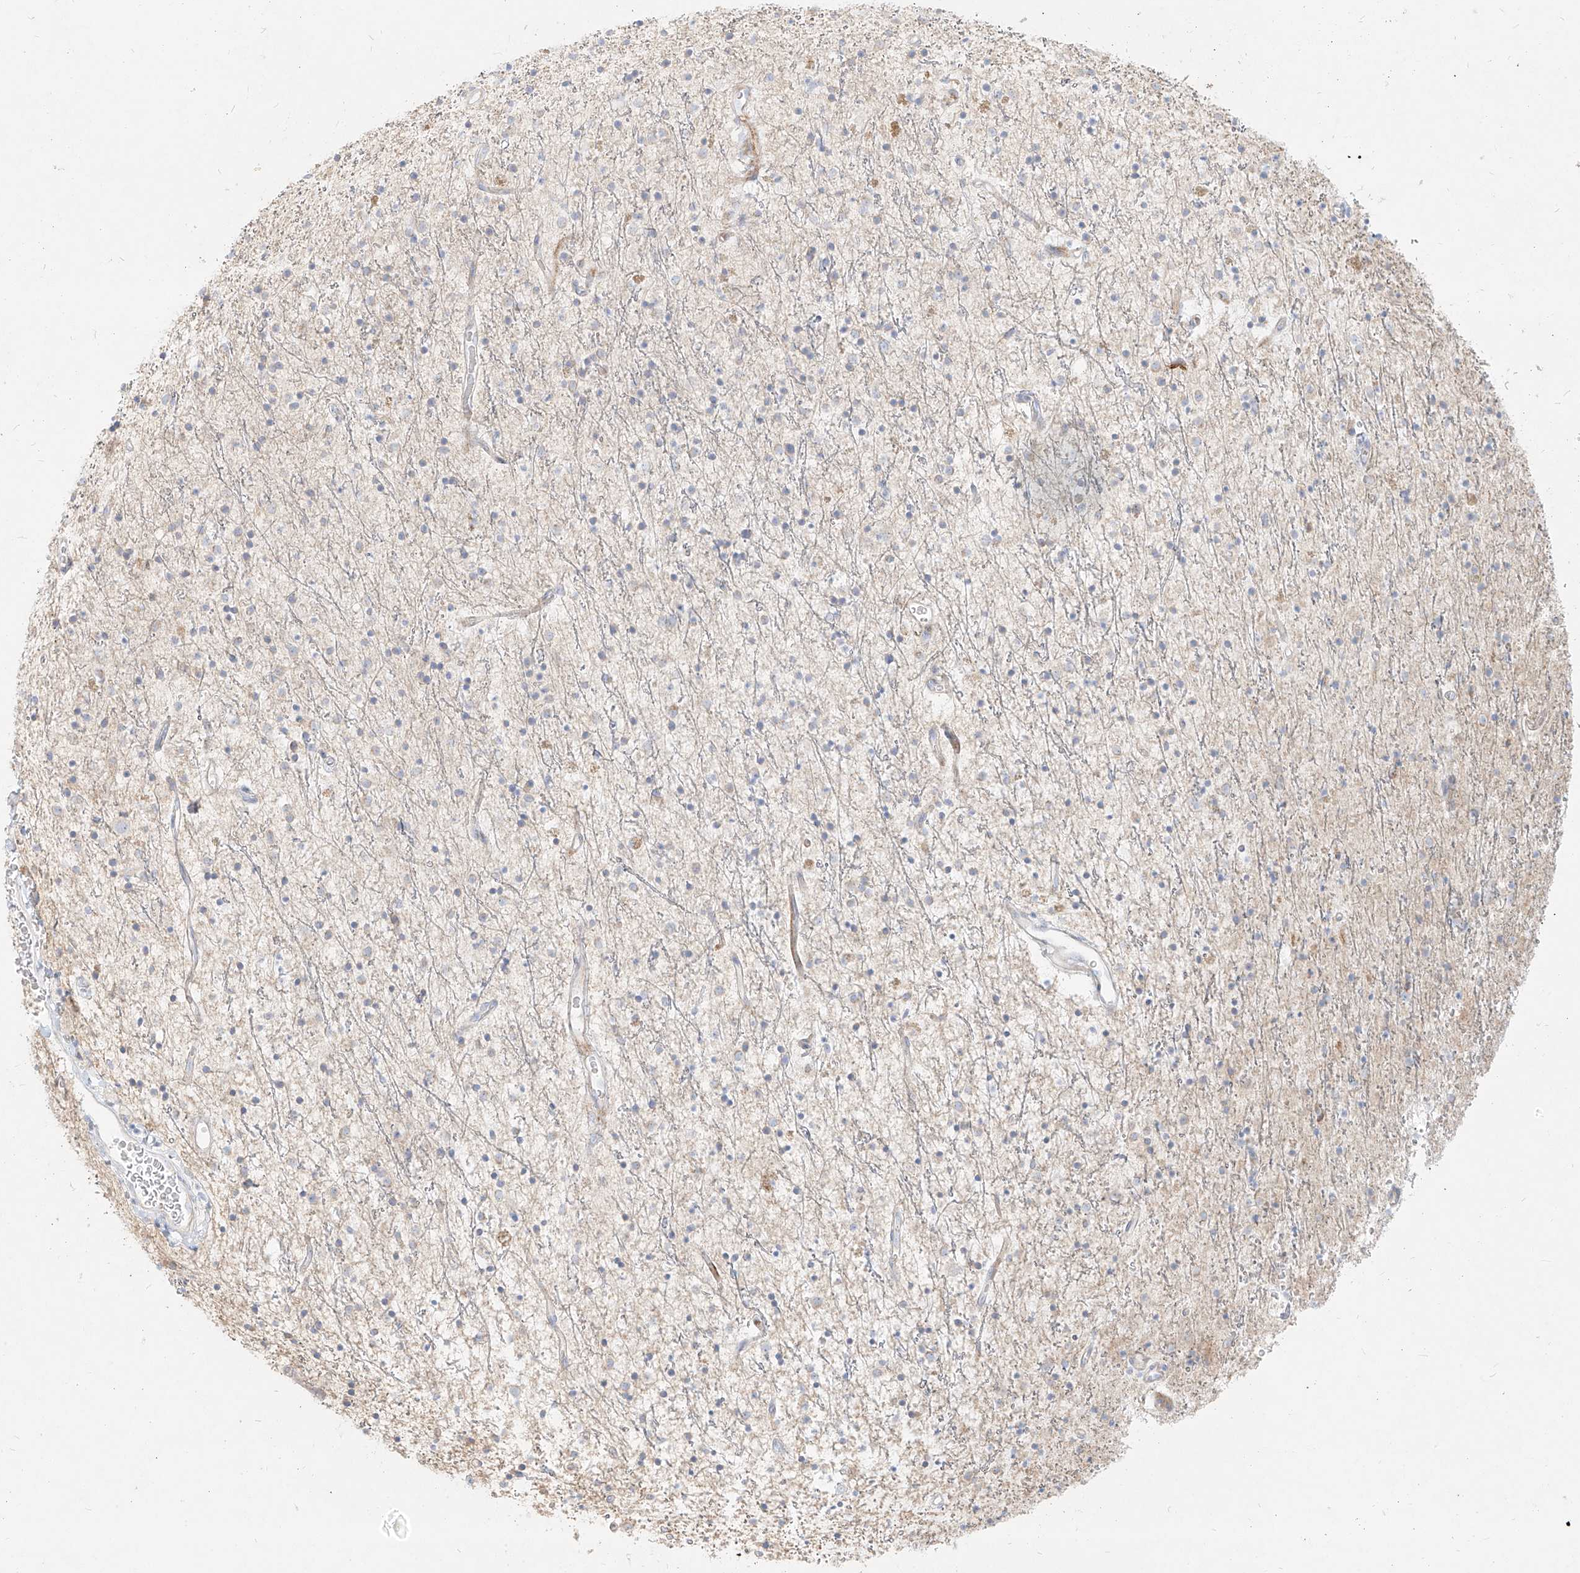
{"staining": {"intensity": "negative", "quantity": "none", "location": "none"}, "tissue": "glioma", "cell_type": "Tumor cells", "image_type": "cancer", "snomed": [{"axis": "morphology", "description": "Glioma, malignant, High grade"}, {"axis": "topography", "description": "Brain"}], "caption": "IHC histopathology image of glioma stained for a protein (brown), which exhibits no expression in tumor cells.", "gene": "MTX2", "patient": {"sex": "male", "age": 34}}